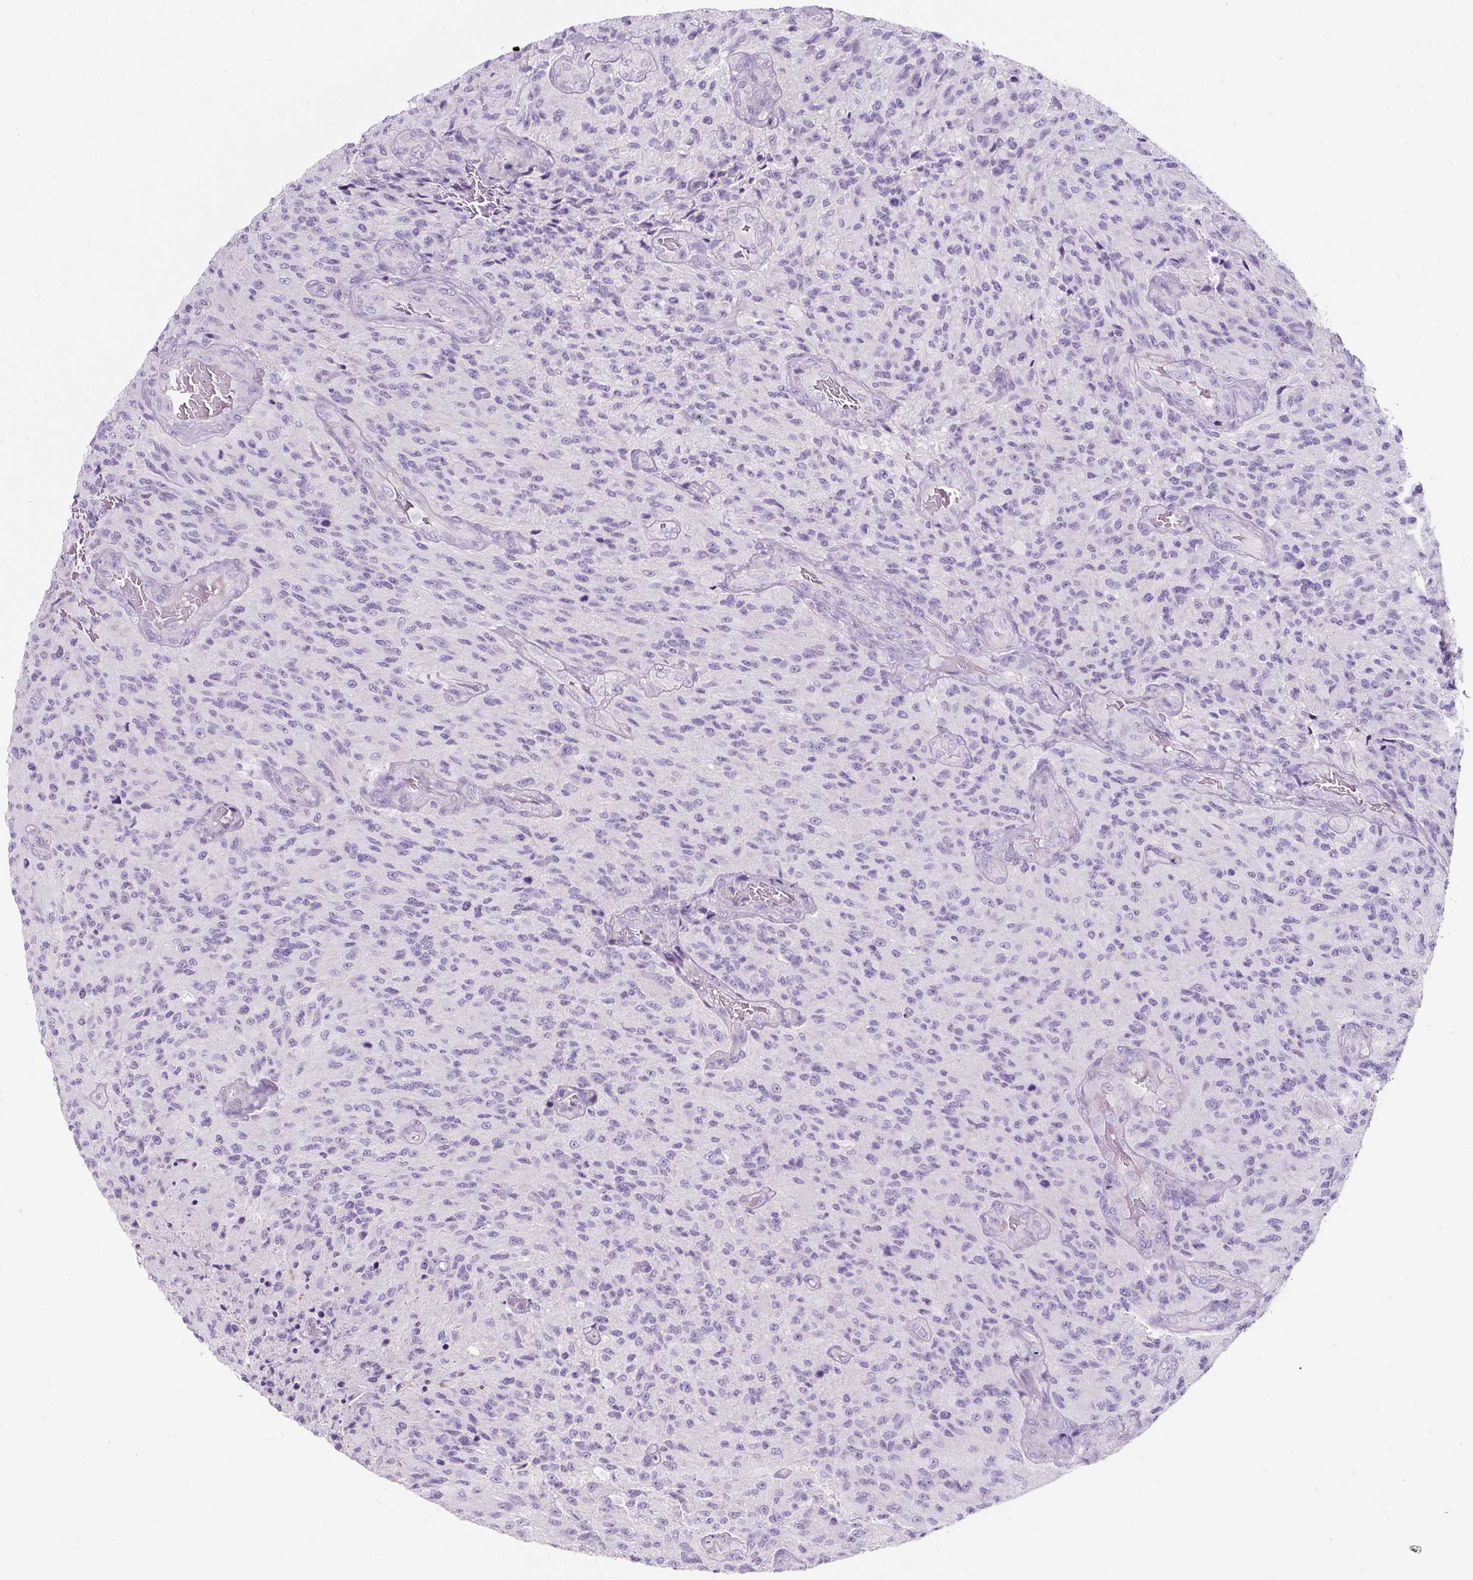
{"staining": {"intensity": "negative", "quantity": "none", "location": "none"}, "tissue": "glioma", "cell_type": "Tumor cells", "image_type": "cancer", "snomed": [{"axis": "morphology", "description": "Normal tissue, NOS"}, {"axis": "morphology", "description": "Glioma, malignant, High grade"}, {"axis": "topography", "description": "Cerebral cortex"}], "caption": "The IHC histopathology image has no significant positivity in tumor cells of malignant glioma (high-grade) tissue.", "gene": "OR14A2", "patient": {"sex": "male", "age": 56}}